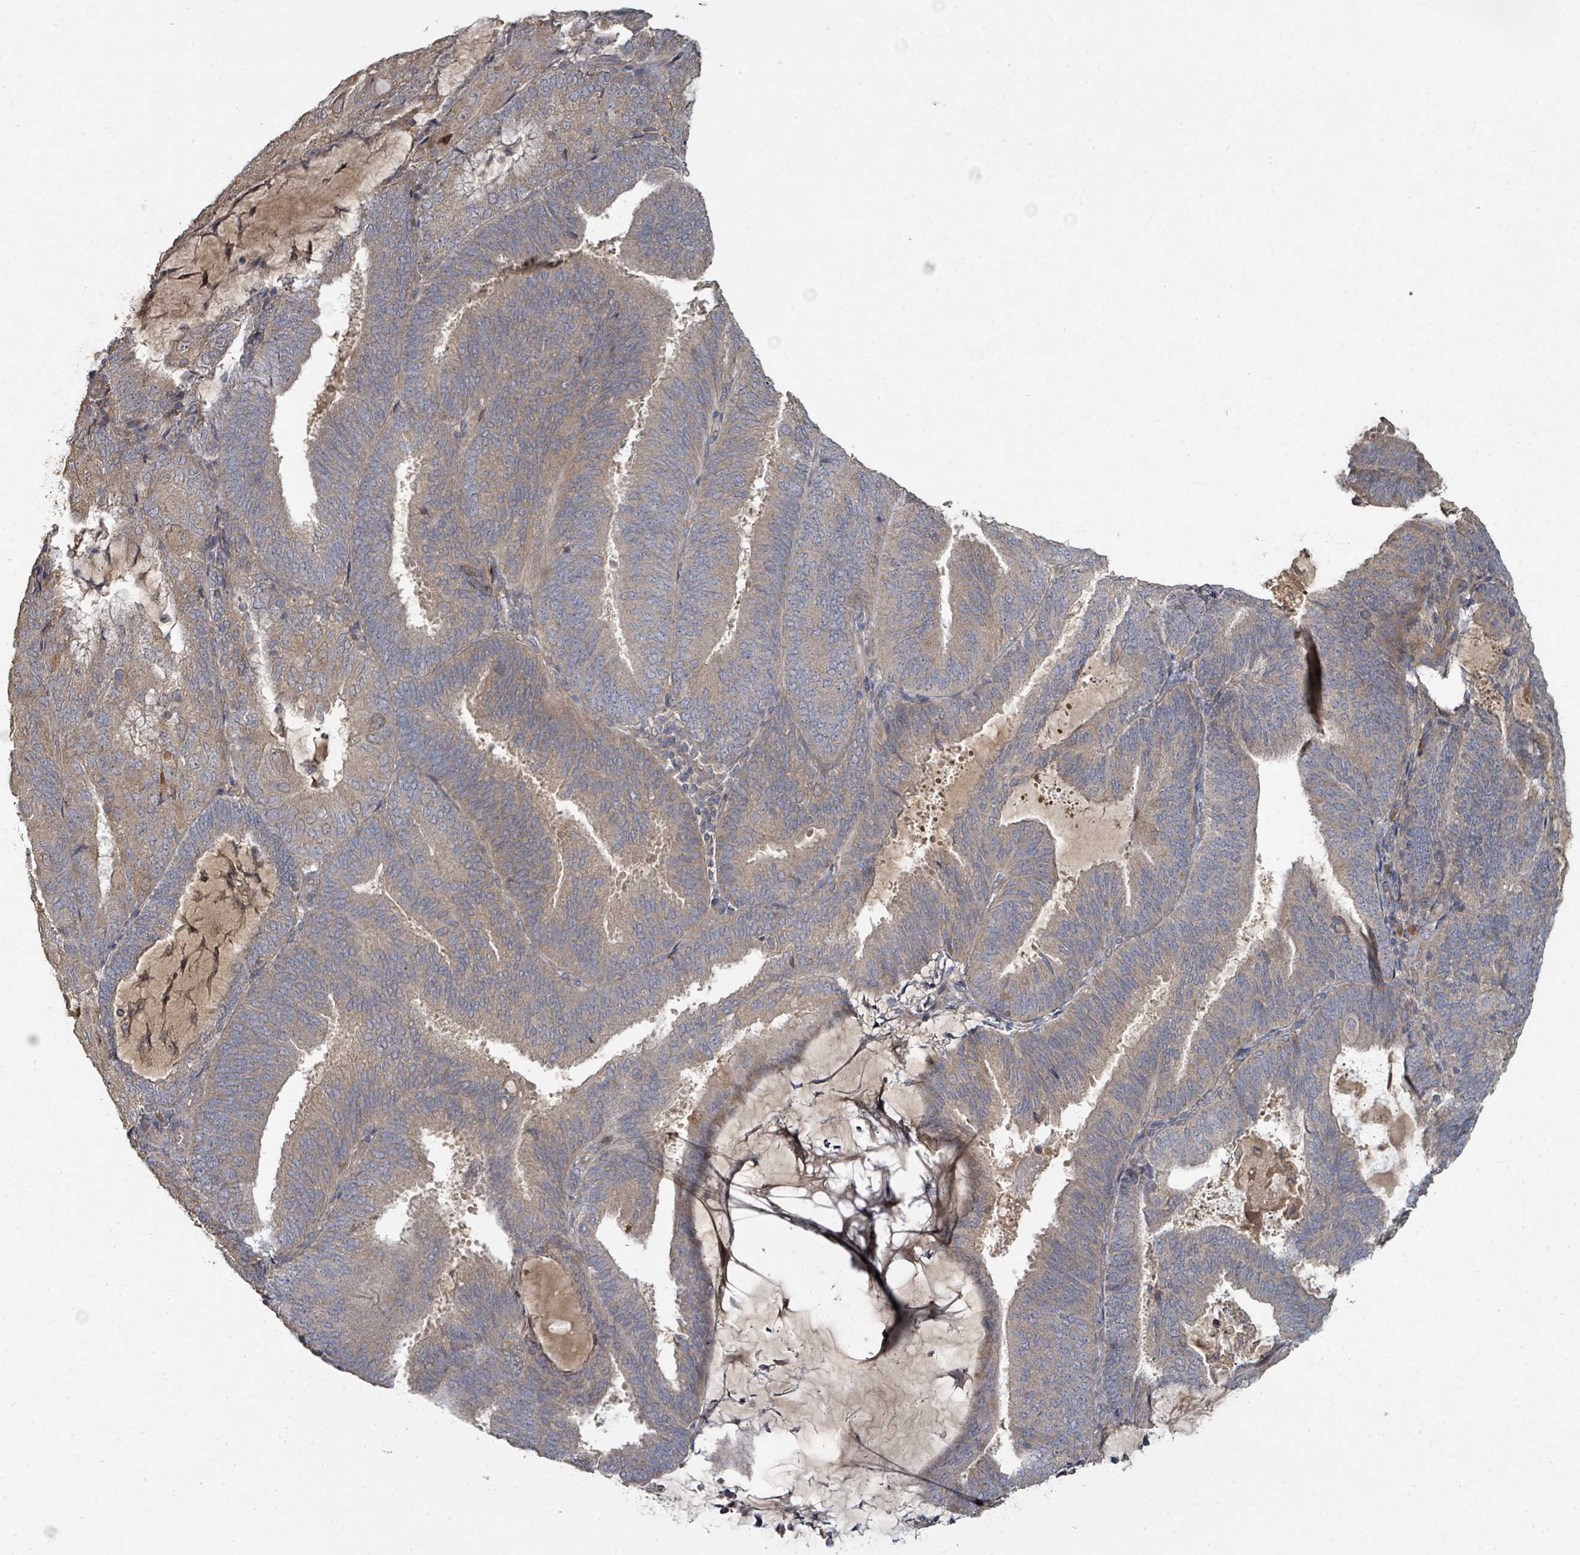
{"staining": {"intensity": "moderate", "quantity": "25%-75%", "location": "cytoplasmic/membranous"}, "tissue": "endometrial cancer", "cell_type": "Tumor cells", "image_type": "cancer", "snomed": [{"axis": "morphology", "description": "Adenocarcinoma, NOS"}, {"axis": "topography", "description": "Endometrium"}], "caption": "Protein staining of adenocarcinoma (endometrial) tissue reveals moderate cytoplasmic/membranous expression in approximately 25%-75% of tumor cells. (DAB (3,3'-diaminobenzidine) = brown stain, brightfield microscopy at high magnification).", "gene": "WDFY1", "patient": {"sex": "female", "age": 81}}